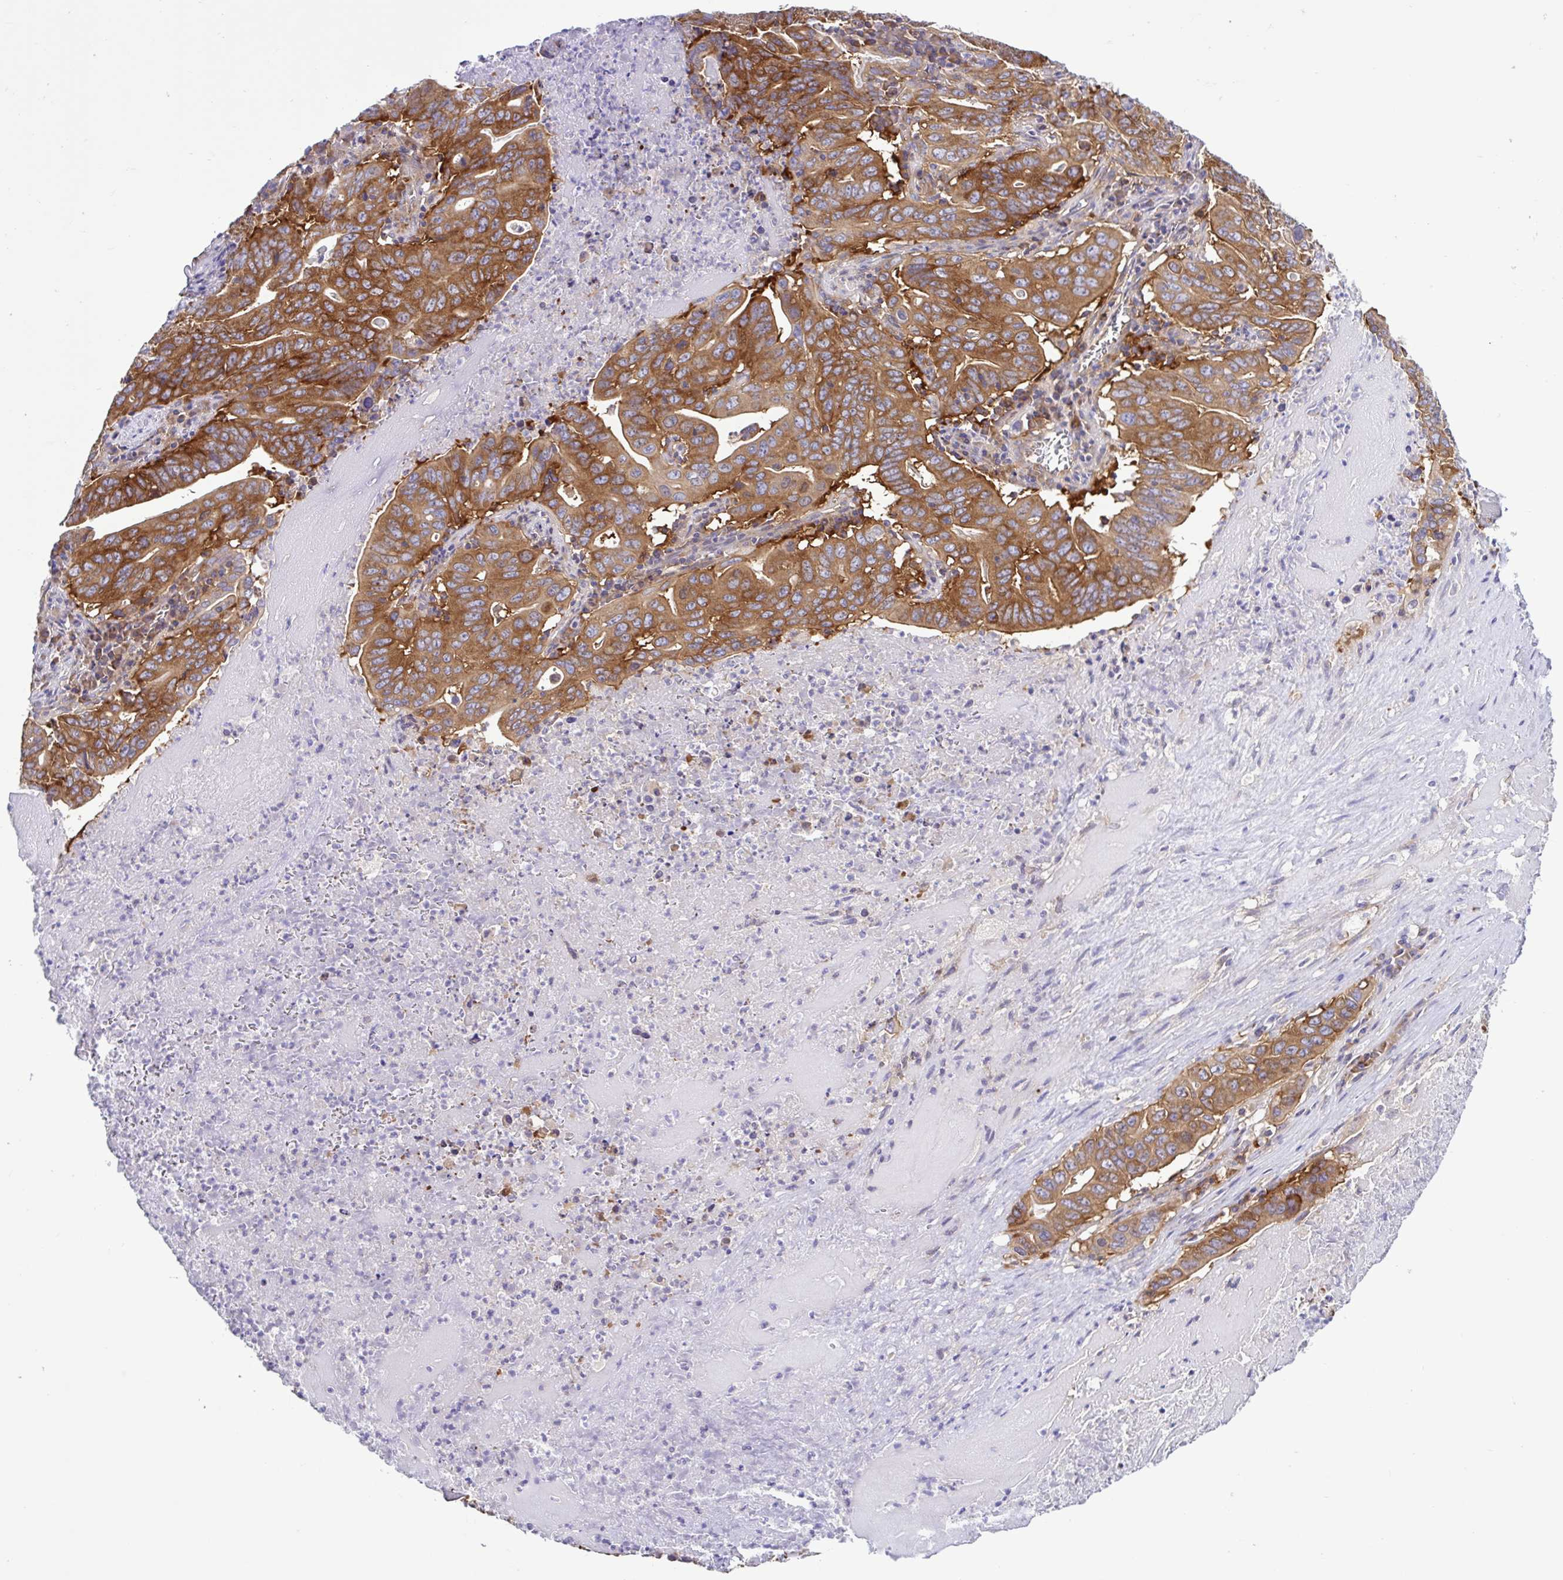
{"staining": {"intensity": "strong", "quantity": ">75%", "location": "cytoplasmic/membranous"}, "tissue": "lung cancer", "cell_type": "Tumor cells", "image_type": "cancer", "snomed": [{"axis": "morphology", "description": "Adenocarcinoma, NOS"}, {"axis": "topography", "description": "Lung"}], "caption": "Protein expression analysis of human adenocarcinoma (lung) reveals strong cytoplasmic/membranous expression in about >75% of tumor cells.", "gene": "LARS1", "patient": {"sex": "female", "age": 60}}